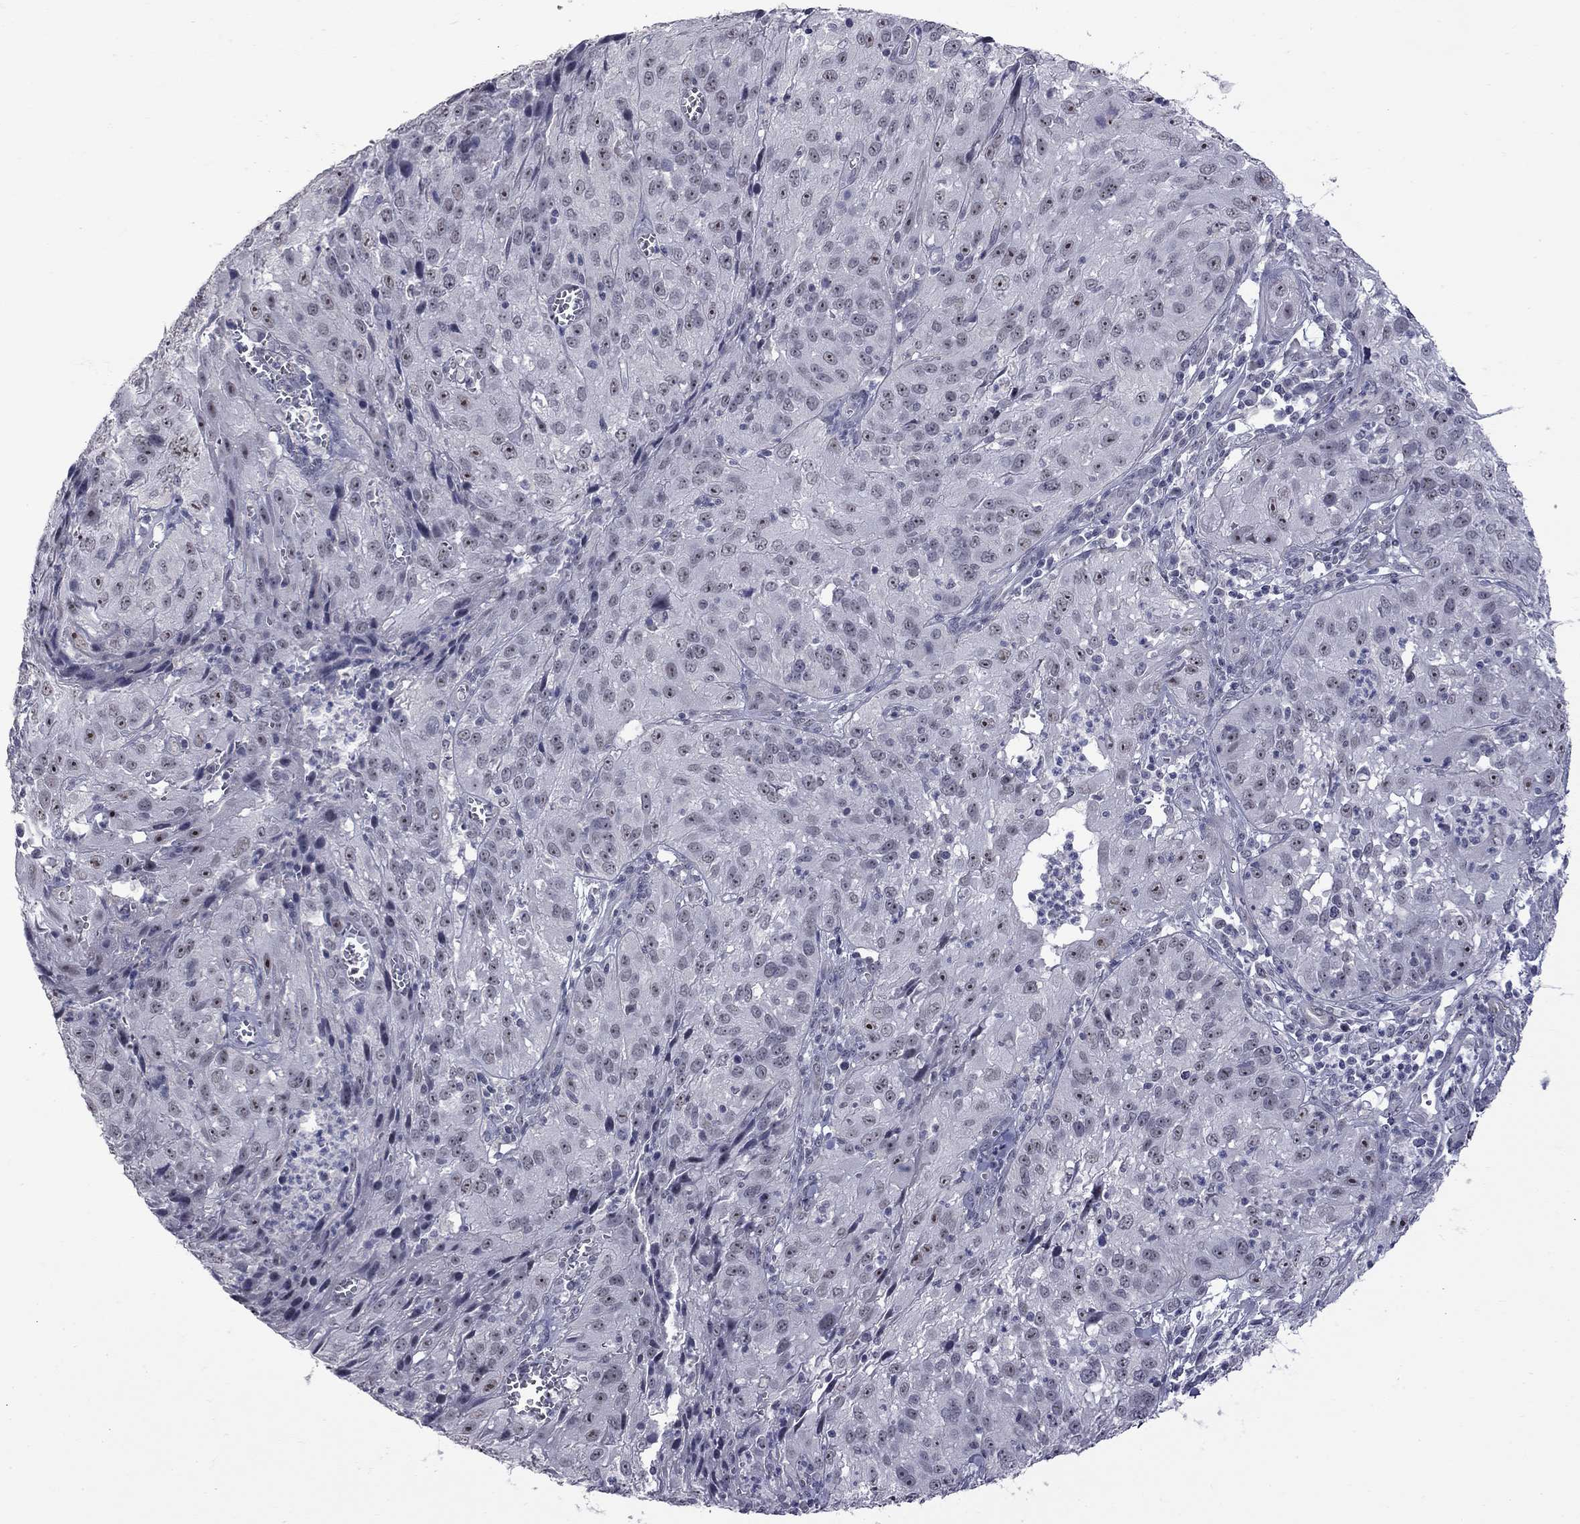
{"staining": {"intensity": "strong", "quantity": "<25%", "location": "nuclear"}, "tissue": "cervical cancer", "cell_type": "Tumor cells", "image_type": "cancer", "snomed": [{"axis": "morphology", "description": "Squamous cell carcinoma, NOS"}, {"axis": "topography", "description": "Cervix"}], "caption": "Human cervical squamous cell carcinoma stained with a protein marker demonstrates strong staining in tumor cells.", "gene": "GSG1L", "patient": {"sex": "female", "age": 32}}